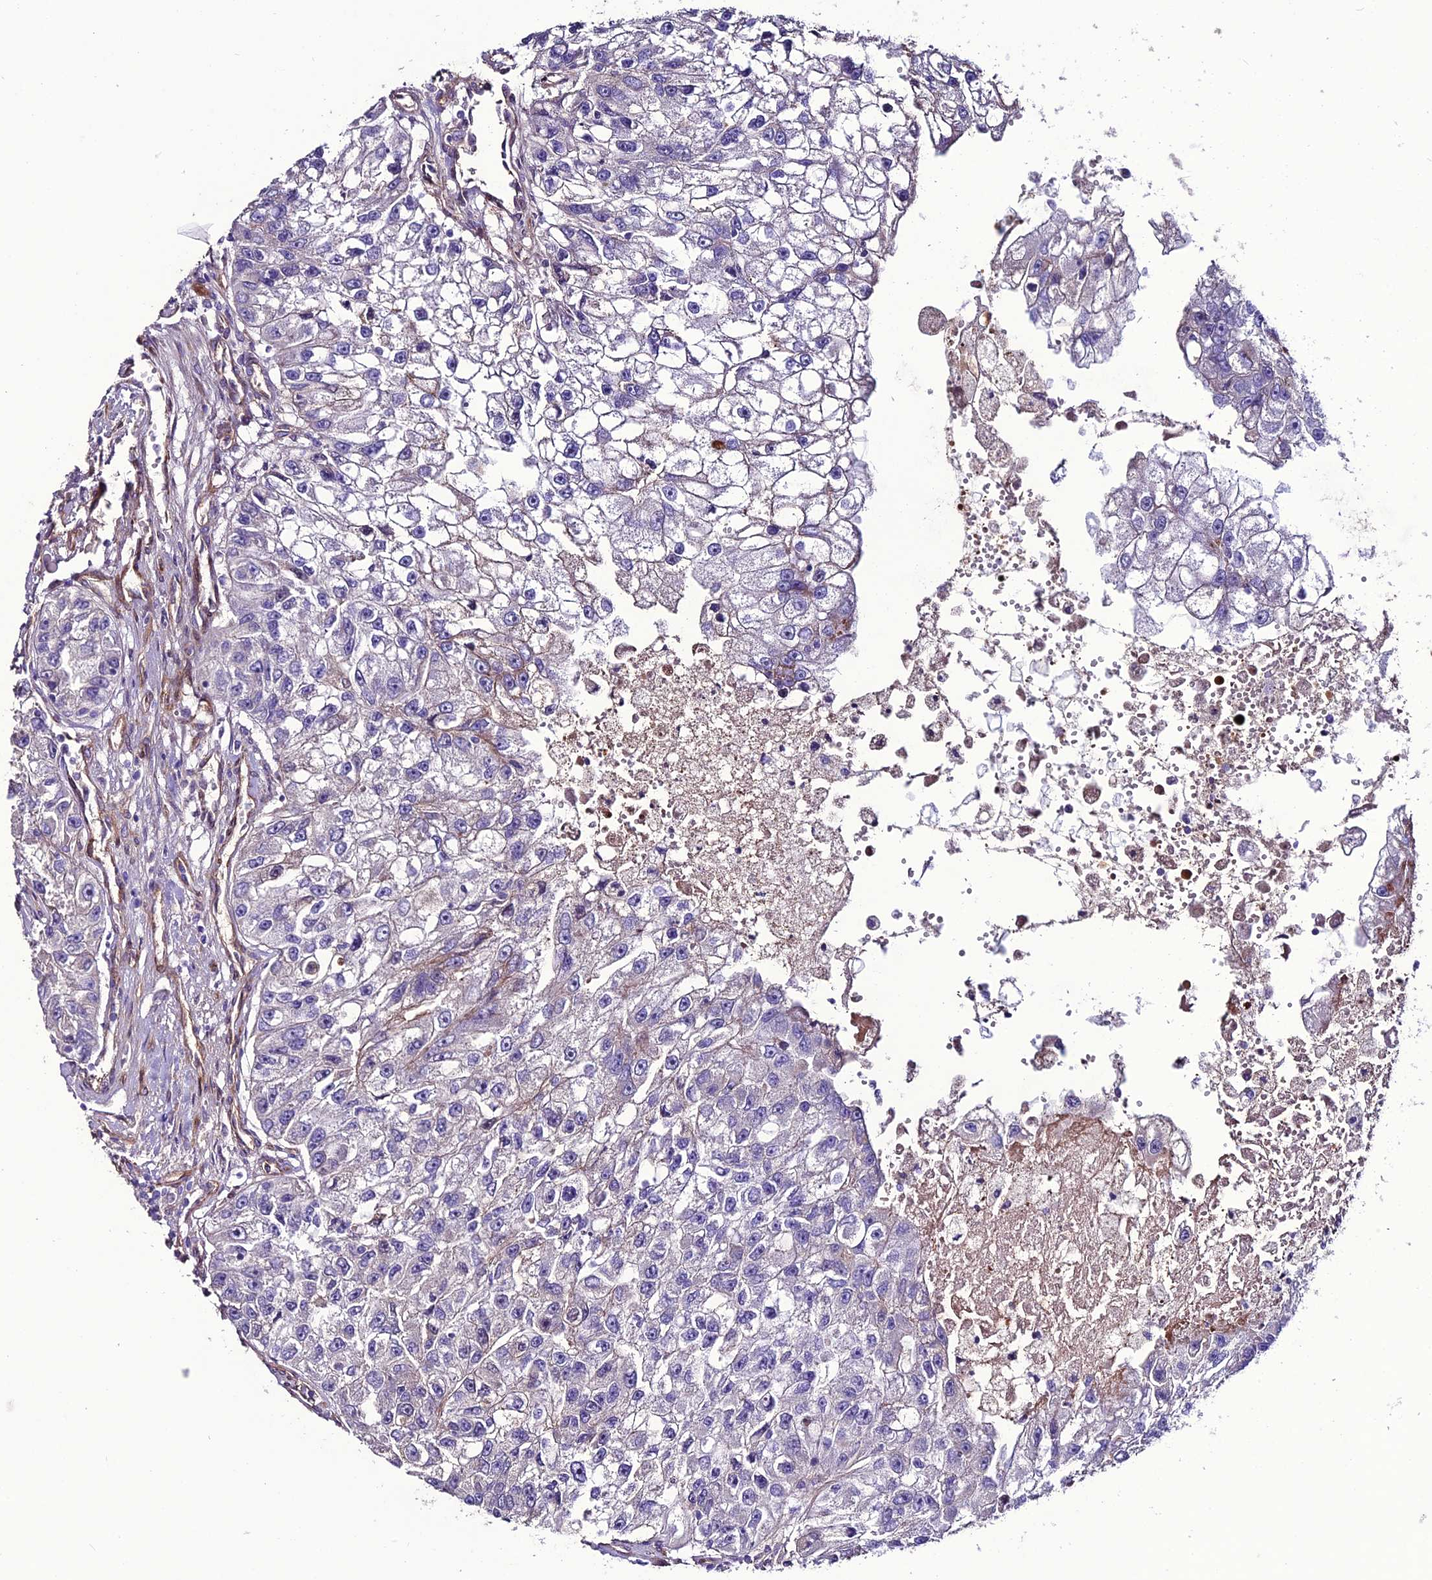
{"staining": {"intensity": "negative", "quantity": "none", "location": "none"}, "tissue": "renal cancer", "cell_type": "Tumor cells", "image_type": "cancer", "snomed": [{"axis": "morphology", "description": "Adenocarcinoma, NOS"}, {"axis": "topography", "description": "Kidney"}], "caption": "There is no significant staining in tumor cells of renal cancer (adenocarcinoma).", "gene": "REX1BD", "patient": {"sex": "male", "age": 63}}